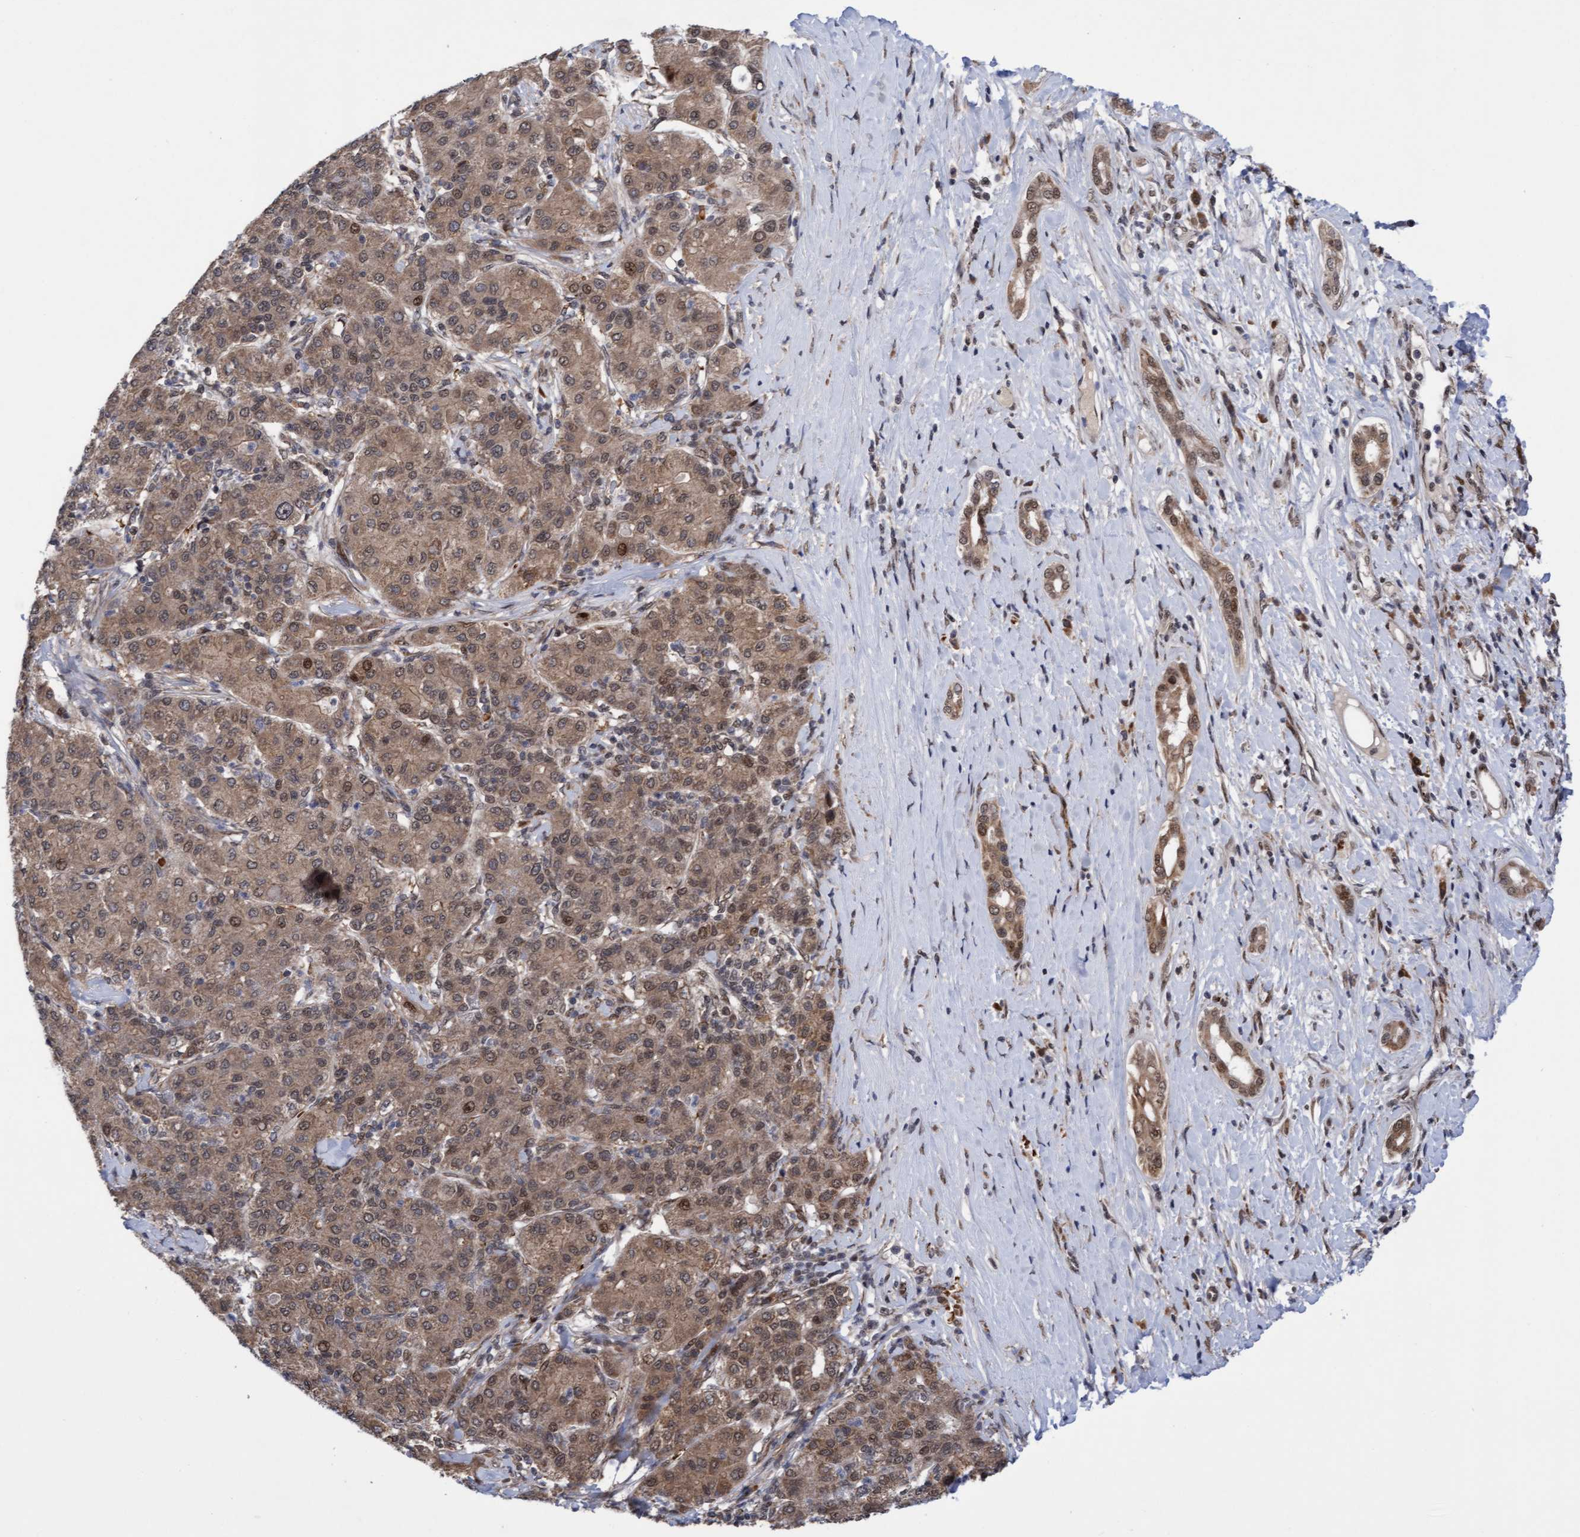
{"staining": {"intensity": "moderate", "quantity": ">75%", "location": "cytoplasmic/membranous,nuclear"}, "tissue": "liver cancer", "cell_type": "Tumor cells", "image_type": "cancer", "snomed": [{"axis": "morphology", "description": "Carcinoma, Hepatocellular, NOS"}, {"axis": "topography", "description": "Liver"}], "caption": "The micrograph shows a brown stain indicating the presence of a protein in the cytoplasmic/membranous and nuclear of tumor cells in liver hepatocellular carcinoma.", "gene": "TANC2", "patient": {"sex": "male", "age": 65}}